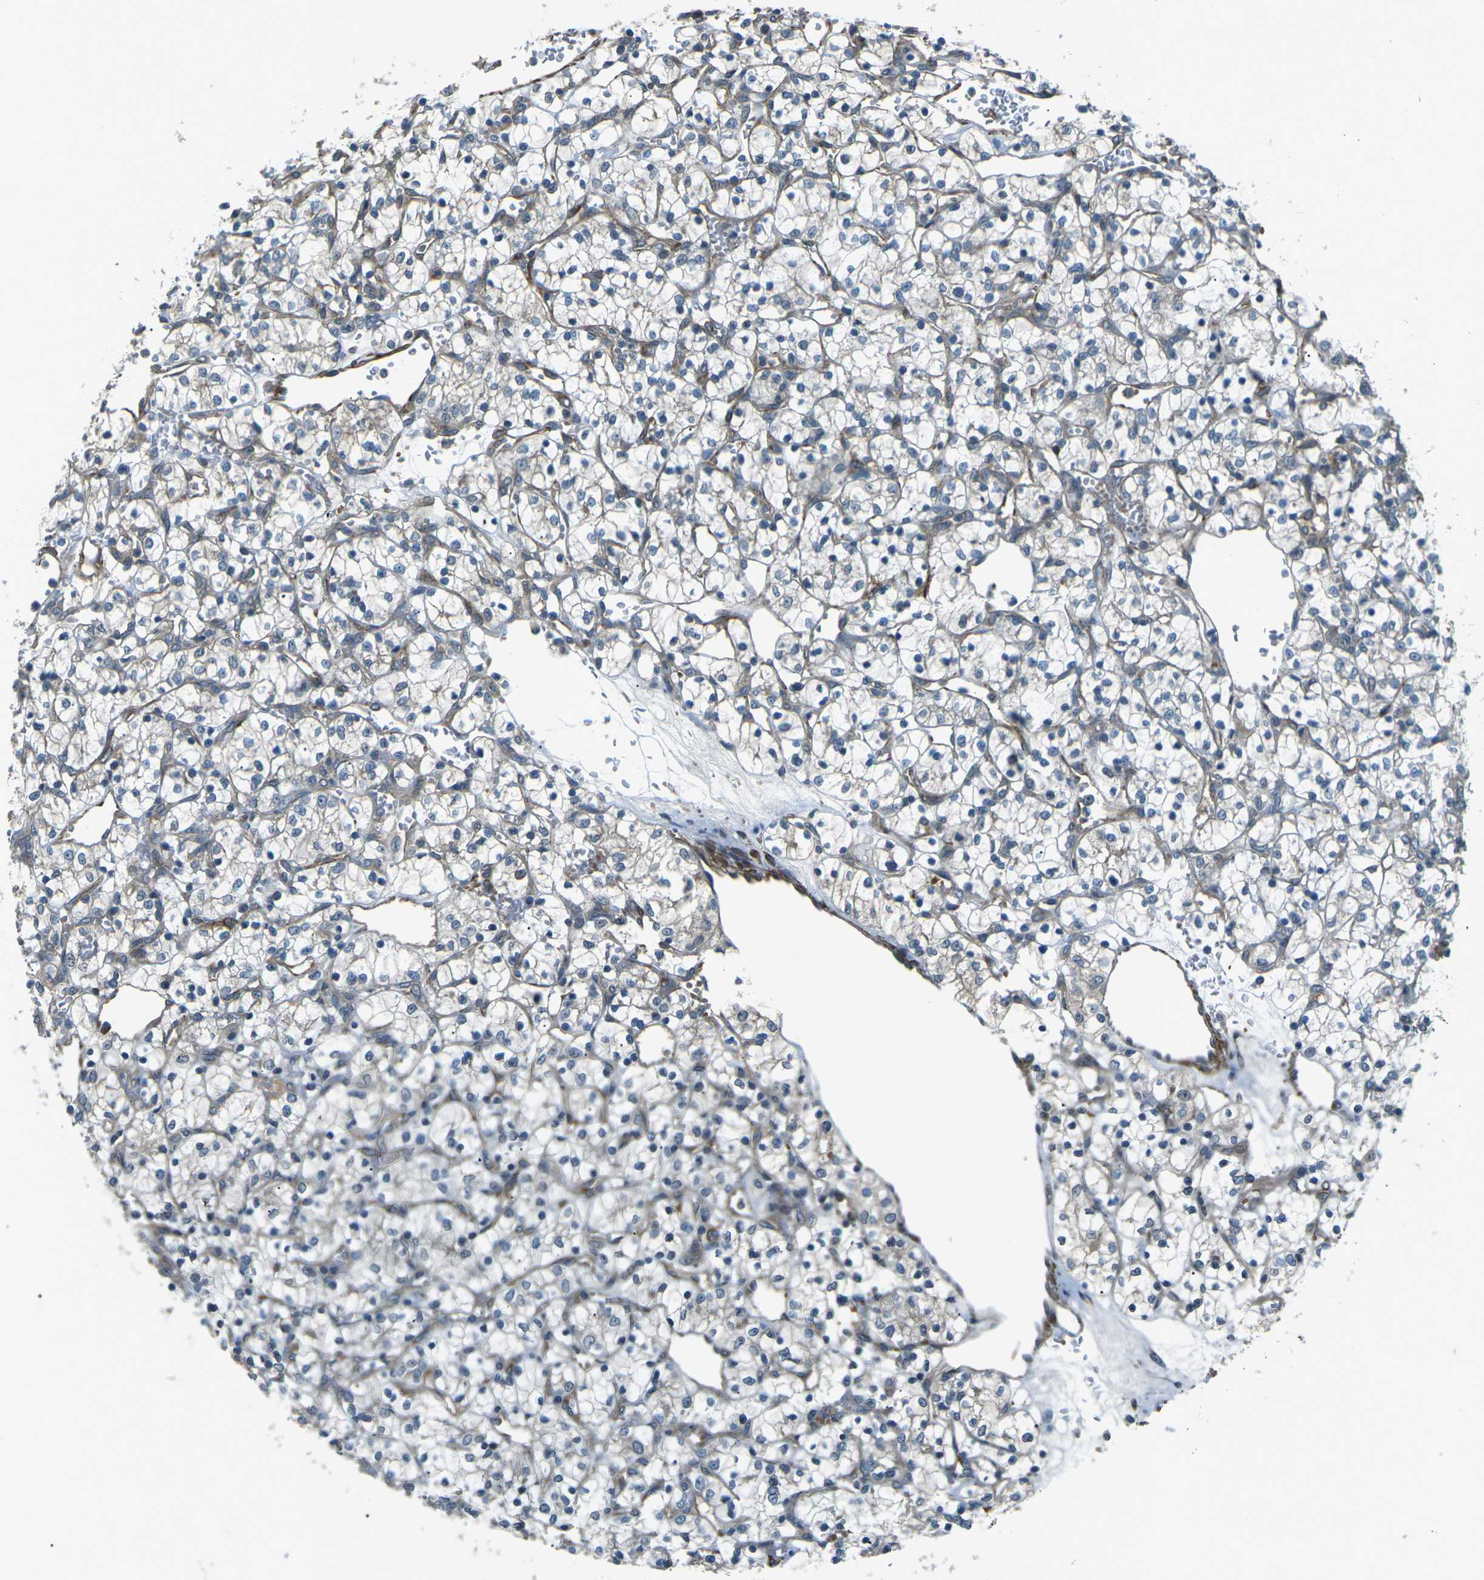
{"staining": {"intensity": "weak", "quantity": "<25%", "location": "cytoplasmic/membranous"}, "tissue": "renal cancer", "cell_type": "Tumor cells", "image_type": "cancer", "snomed": [{"axis": "morphology", "description": "Adenocarcinoma, NOS"}, {"axis": "topography", "description": "Kidney"}], "caption": "Immunohistochemistry of human renal adenocarcinoma displays no staining in tumor cells.", "gene": "AFAP1", "patient": {"sex": "female", "age": 69}}